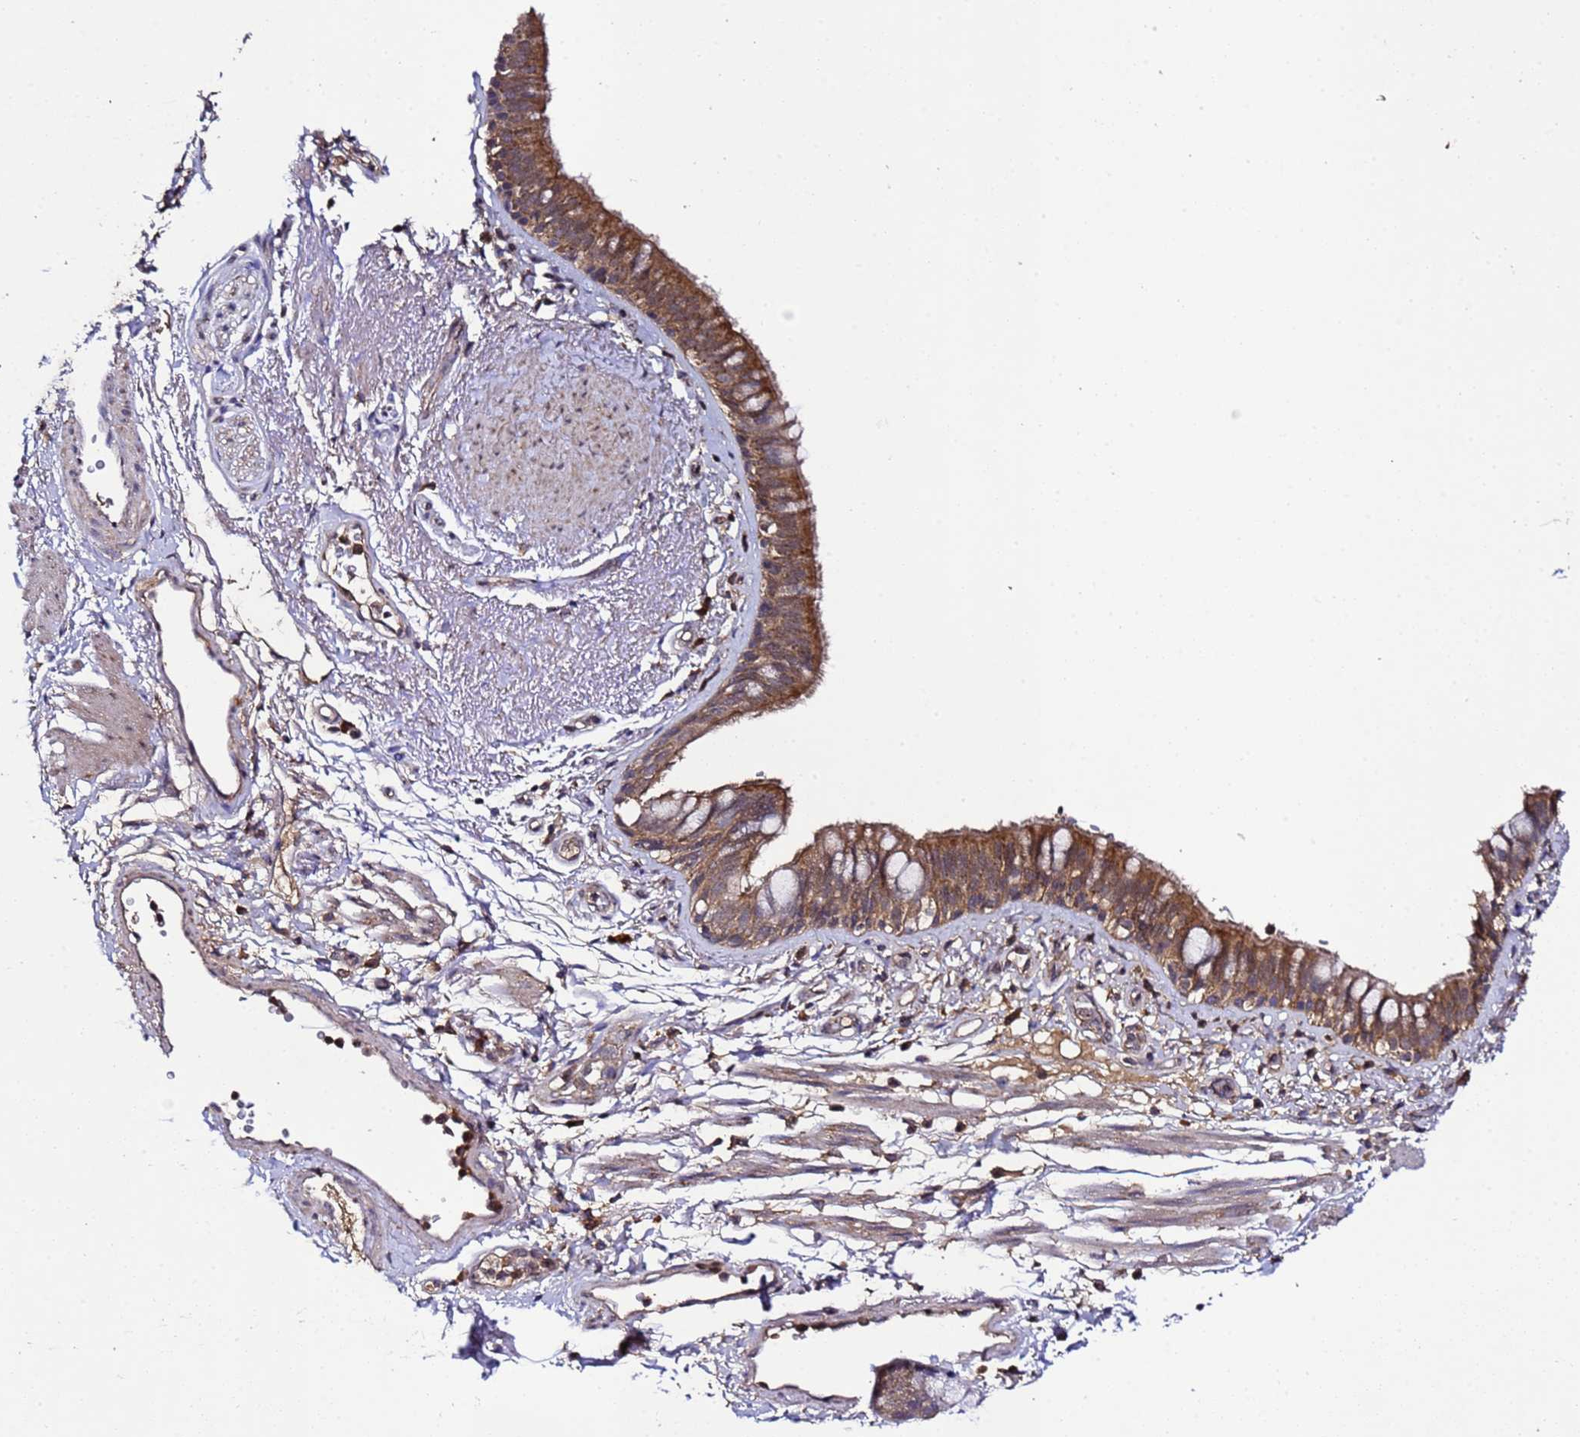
{"staining": {"intensity": "moderate", "quantity": ">75%", "location": "cytoplasmic/membranous"}, "tissue": "bronchus", "cell_type": "Respiratory epithelial cells", "image_type": "normal", "snomed": [{"axis": "morphology", "description": "Normal tissue, NOS"}, {"axis": "morphology", "description": "Neoplasm, uncertain whether benign or malignant"}, {"axis": "topography", "description": "Bronchus"}, {"axis": "topography", "description": "Lung"}], "caption": "A histopathology image of bronchus stained for a protein demonstrates moderate cytoplasmic/membranous brown staining in respiratory epithelial cells.", "gene": "HSPBAP1", "patient": {"sex": "male", "age": 55}}